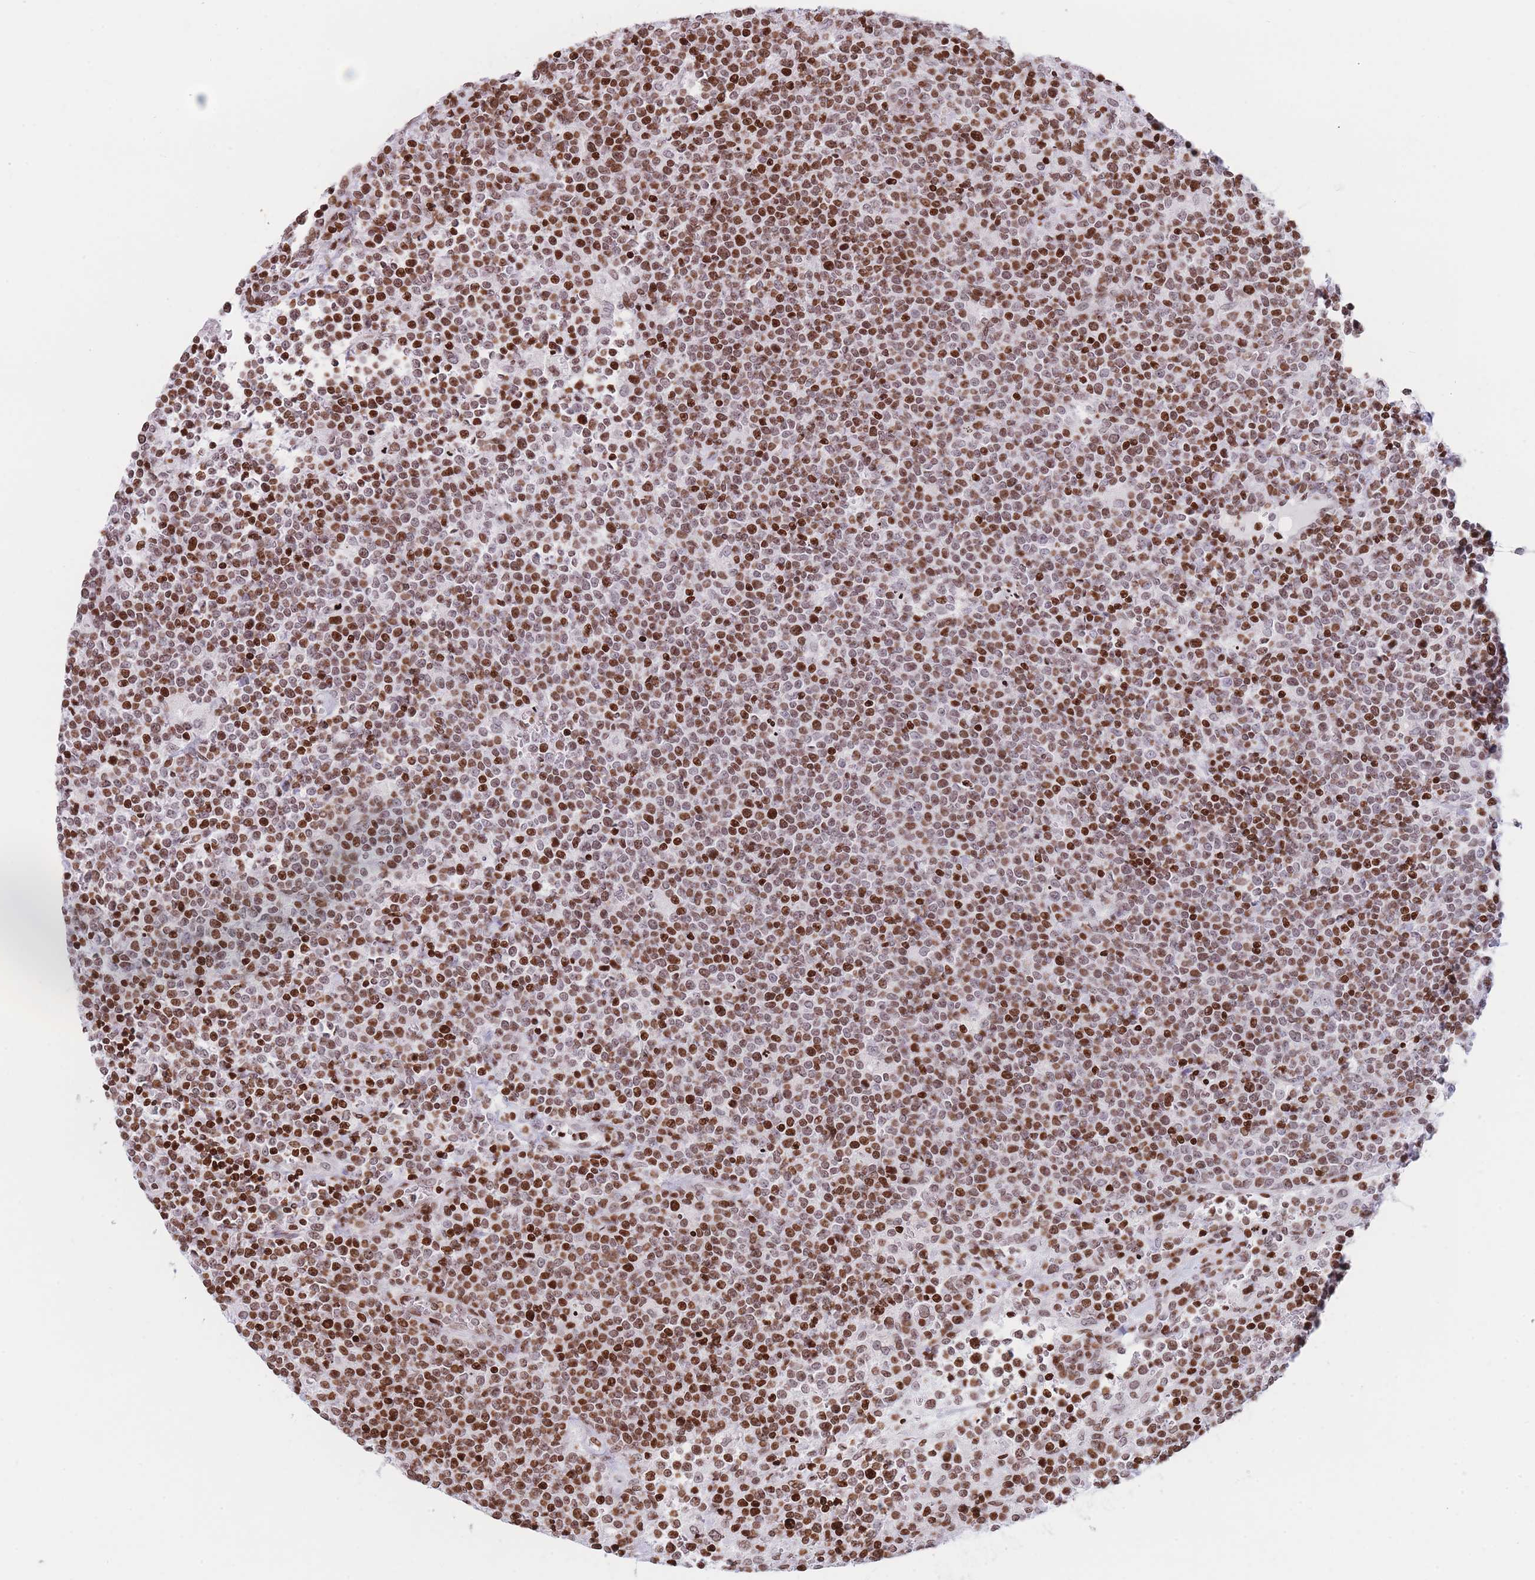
{"staining": {"intensity": "strong", "quantity": ">75%", "location": "nuclear"}, "tissue": "lymphoma", "cell_type": "Tumor cells", "image_type": "cancer", "snomed": [{"axis": "morphology", "description": "Malignant lymphoma, non-Hodgkin's type, High grade"}, {"axis": "topography", "description": "Lymph node"}], "caption": "High-magnification brightfield microscopy of high-grade malignant lymphoma, non-Hodgkin's type stained with DAB (3,3'-diaminobenzidine) (brown) and counterstained with hematoxylin (blue). tumor cells exhibit strong nuclear expression is present in approximately>75% of cells.", "gene": "AK9", "patient": {"sex": "male", "age": 61}}